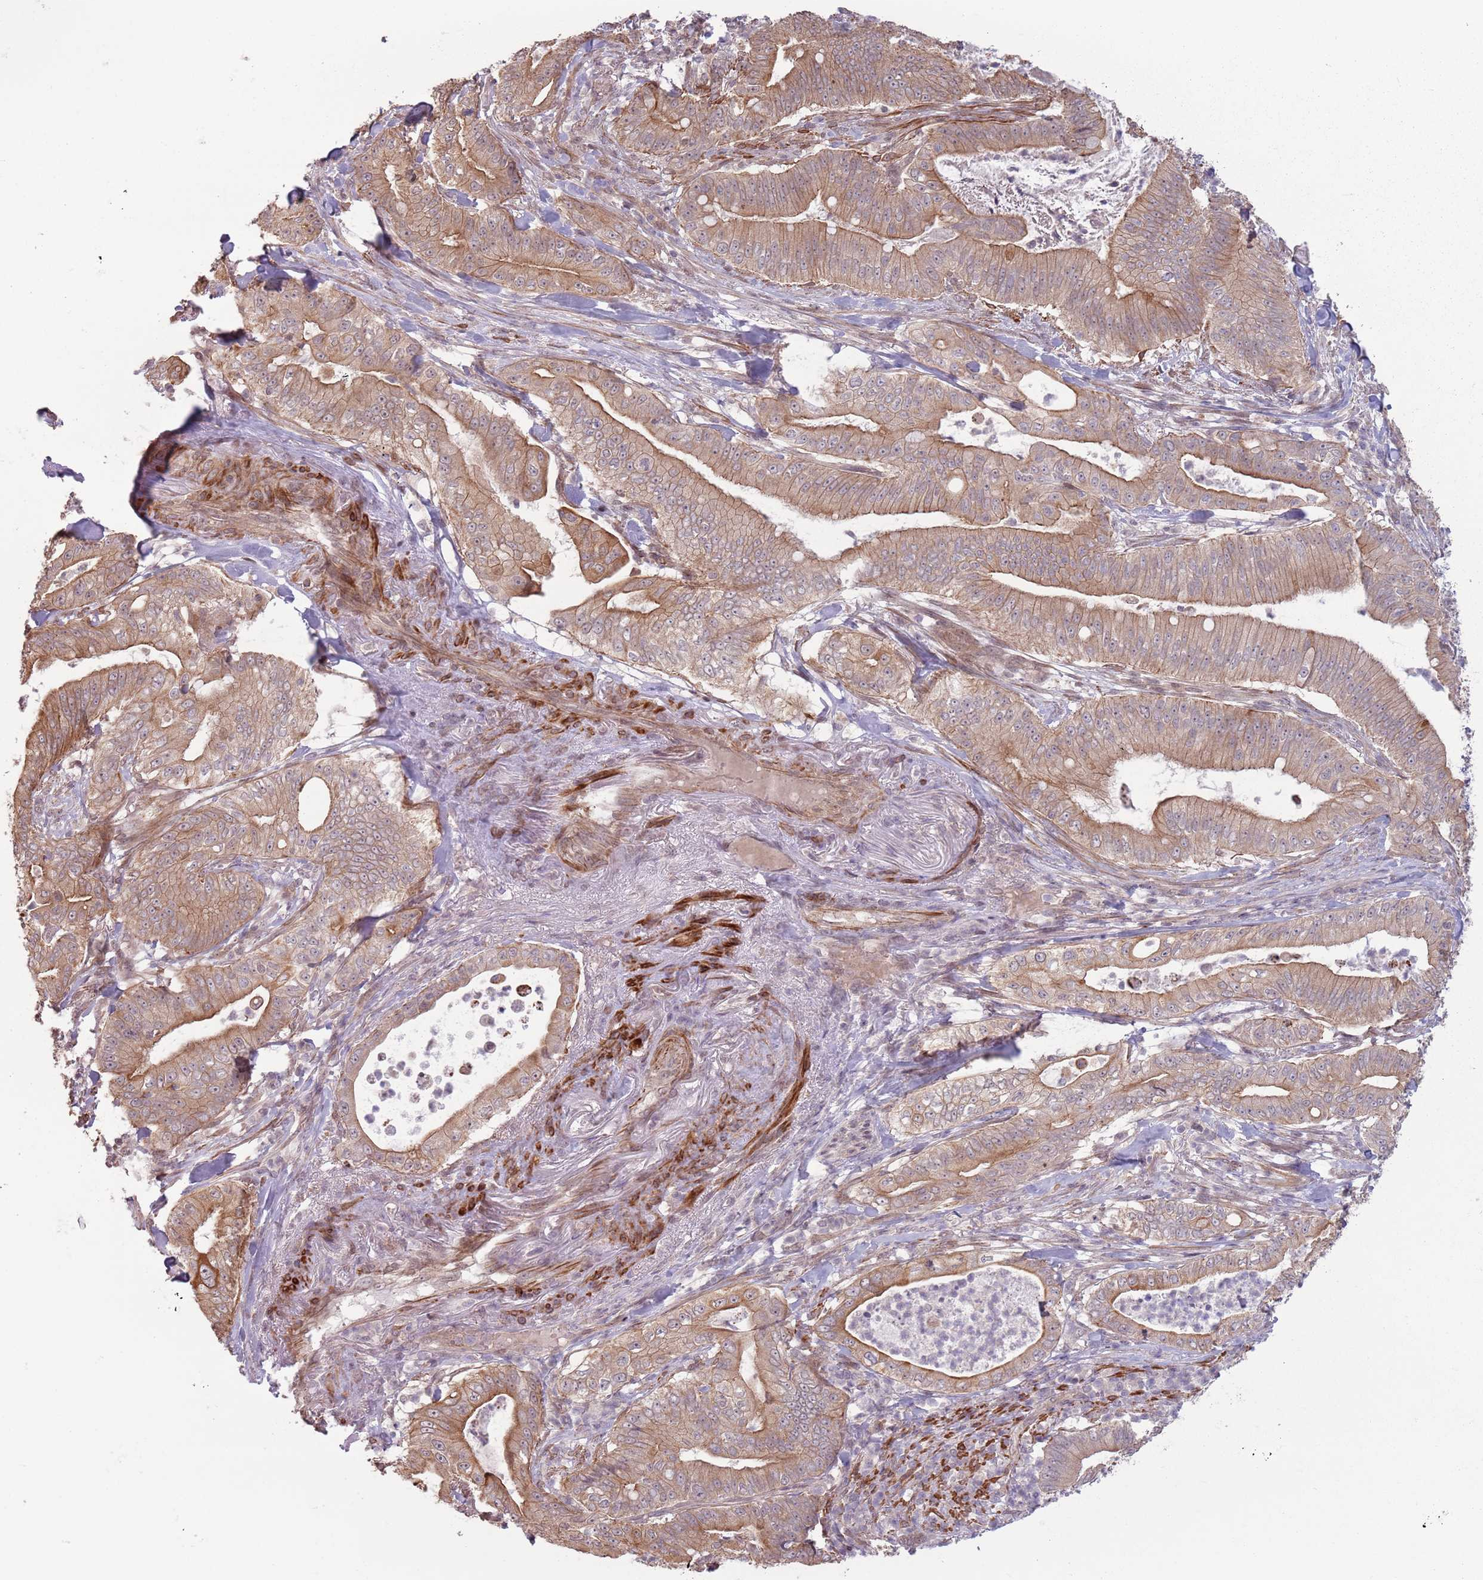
{"staining": {"intensity": "moderate", "quantity": ">75%", "location": "cytoplasmic/membranous"}, "tissue": "pancreatic cancer", "cell_type": "Tumor cells", "image_type": "cancer", "snomed": [{"axis": "morphology", "description": "Adenocarcinoma, NOS"}, {"axis": "topography", "description": "Pancreas"}], "caption": "IHC (DAB) staining of pancreatic cancer (adenocarcinoma) demonstrates moderate cytoplasmic/membranous protein staining in approximately >75% of tumor cells.", "gene": "CCDC154", "patient": {"sex": "male", "age": 71}}